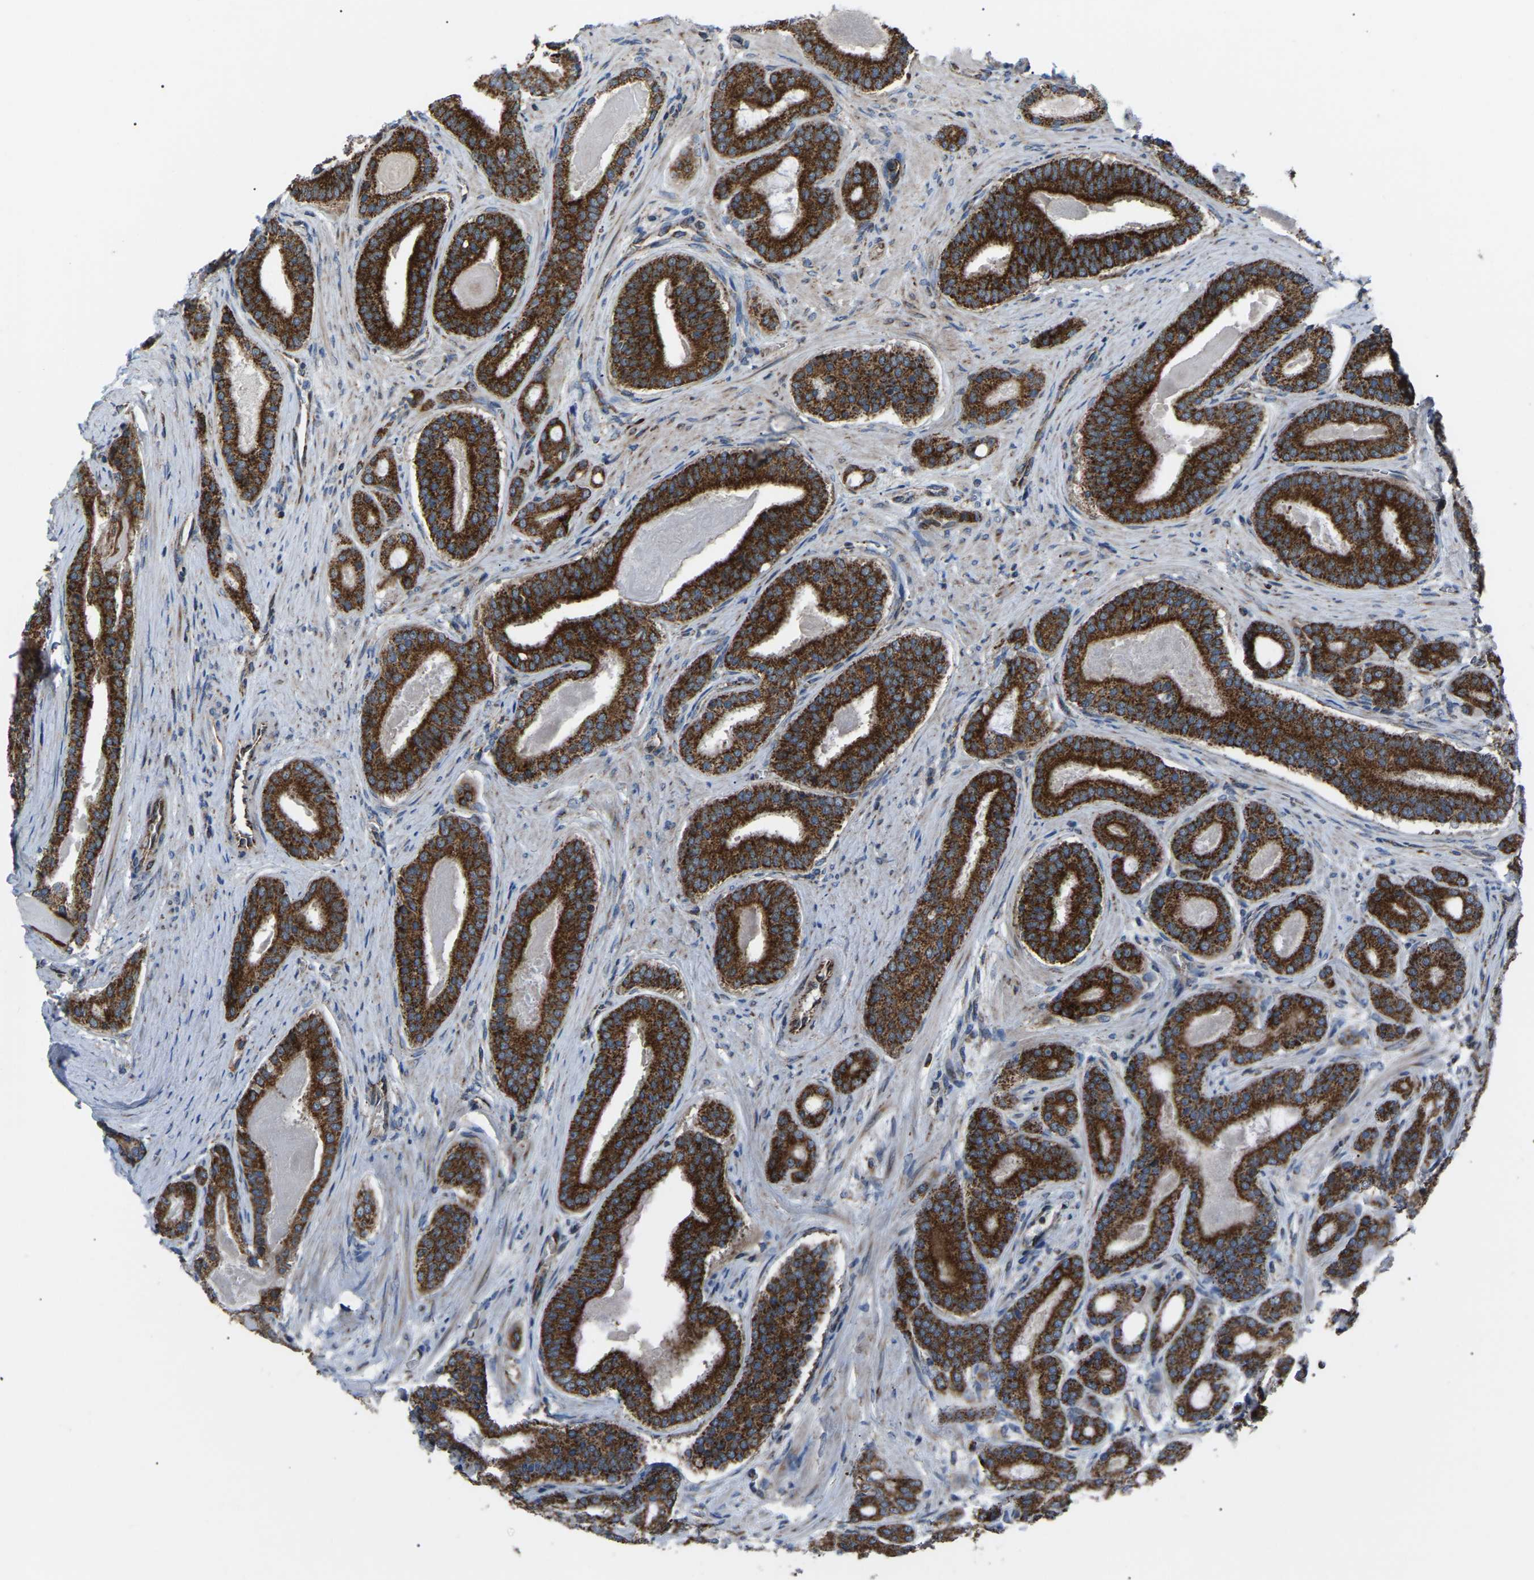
{"staining": {"intensity": "strong", "quantity": ">75%", "location": "cytoplasmic/membranous"}, "tissue": "prostate cancer", "cell_type": "Tumor cells", "image_type": "cancer", "snomed": [{"axis": "morphology", "description": "Adenocarcinoma, High grade"}, {"axis": "topography", "description": "Prostate"}], "caption": "Immunohistochemistry (IHC) (DAB) staining of human prostate cancer (adenocarcinoma (high-grade)) displays strong cytoplasmic/membranous protein expression in approximately >75% of tumor cells.", "gene": "AGO2", "patient": {"sex": "male", "age": 60}}